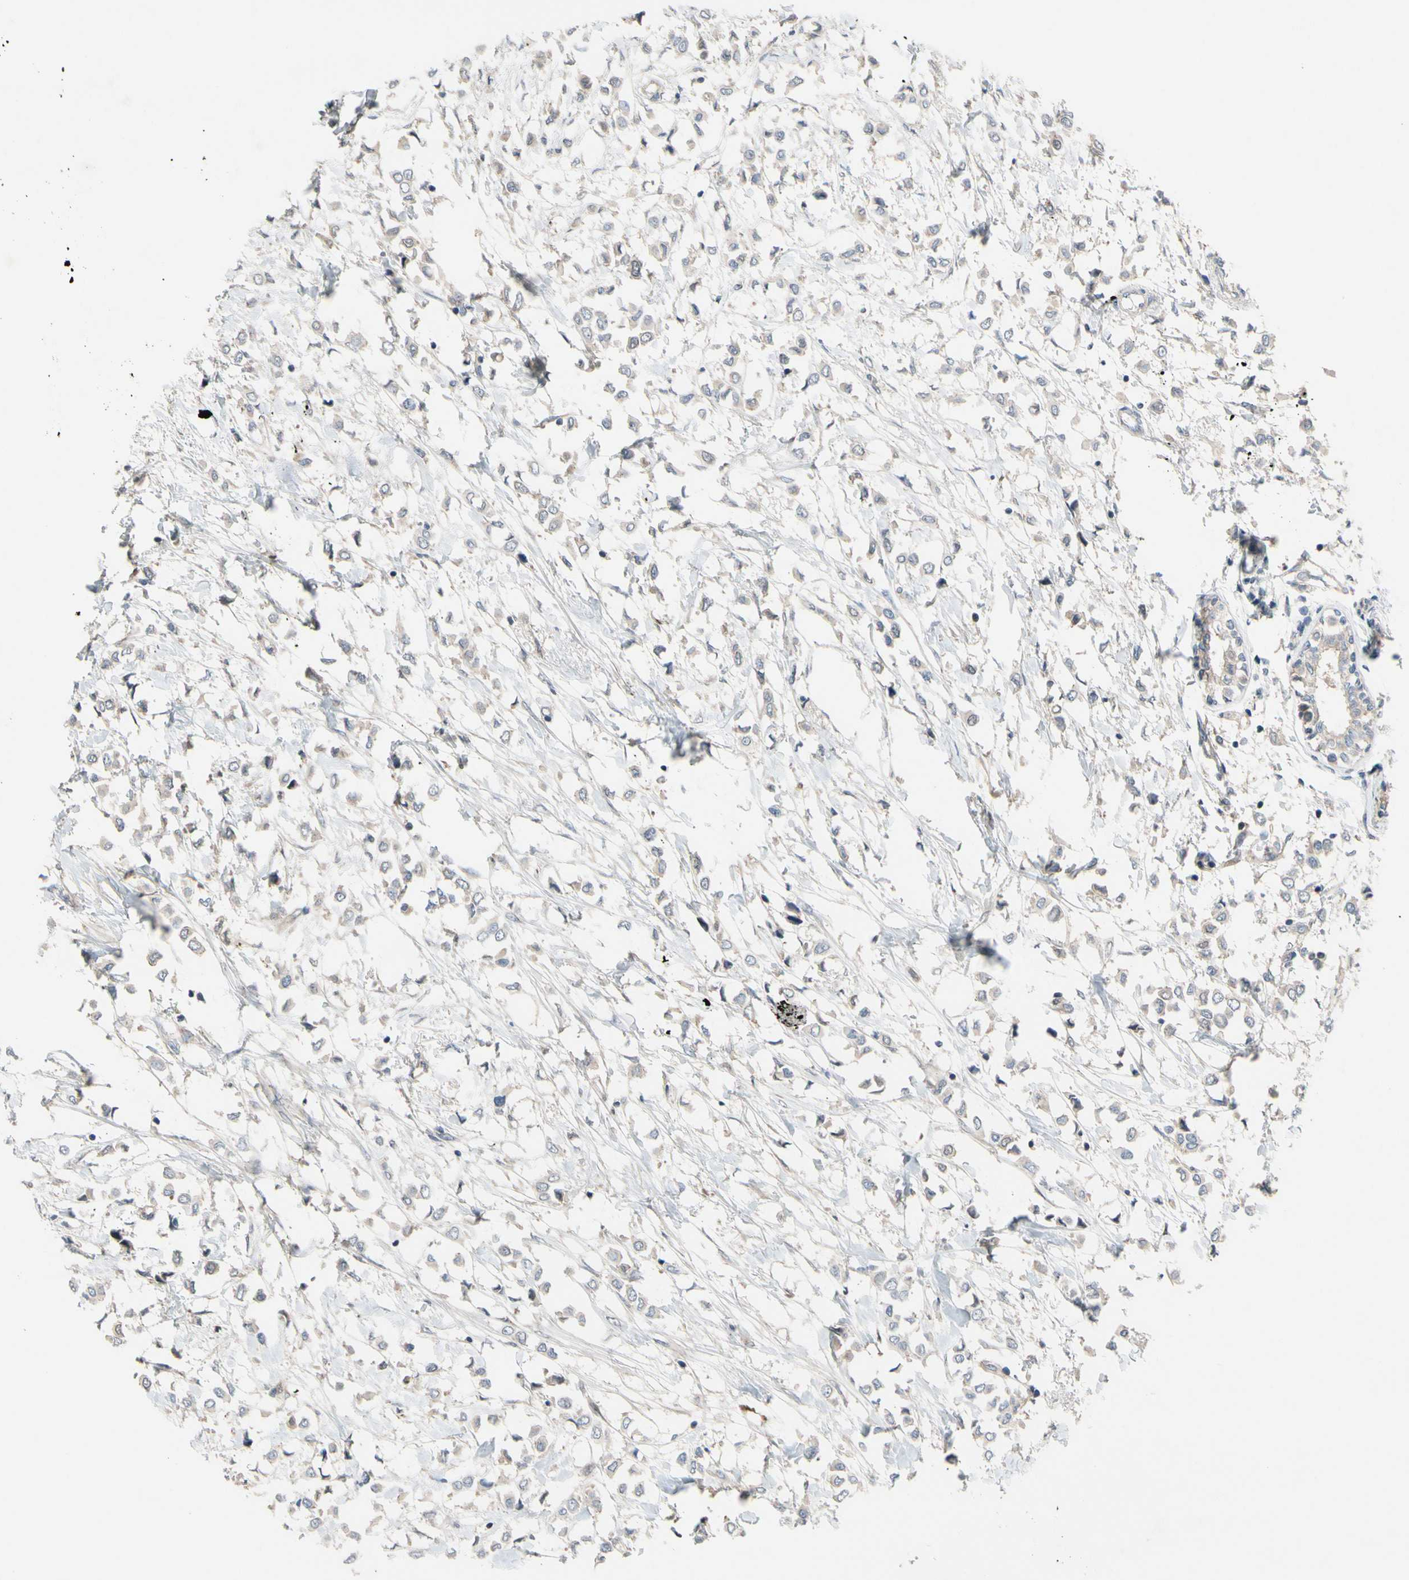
{"staining": {"intensity": "weak", "quantity": "25%-75%", "location": "cytoplasmic/membranous"}, "tissue": "breast cancer", "cell_type": "Tumor cells", "image_type": "cancer", "snomed": [{"axis": "morphology", "description": "Lobular carcinoma"}, {"axis": "topography", "description": "Breast"}], "caption": "About 25%-75% of tumor cells in human lobular carcinoma (breast) reveal weak cytoplasmic/membranous protein positivity as visualized by brown immunohistochemical staining.", "gene": "ICAM5", "patient": {"sex": "female", "age": 51}}